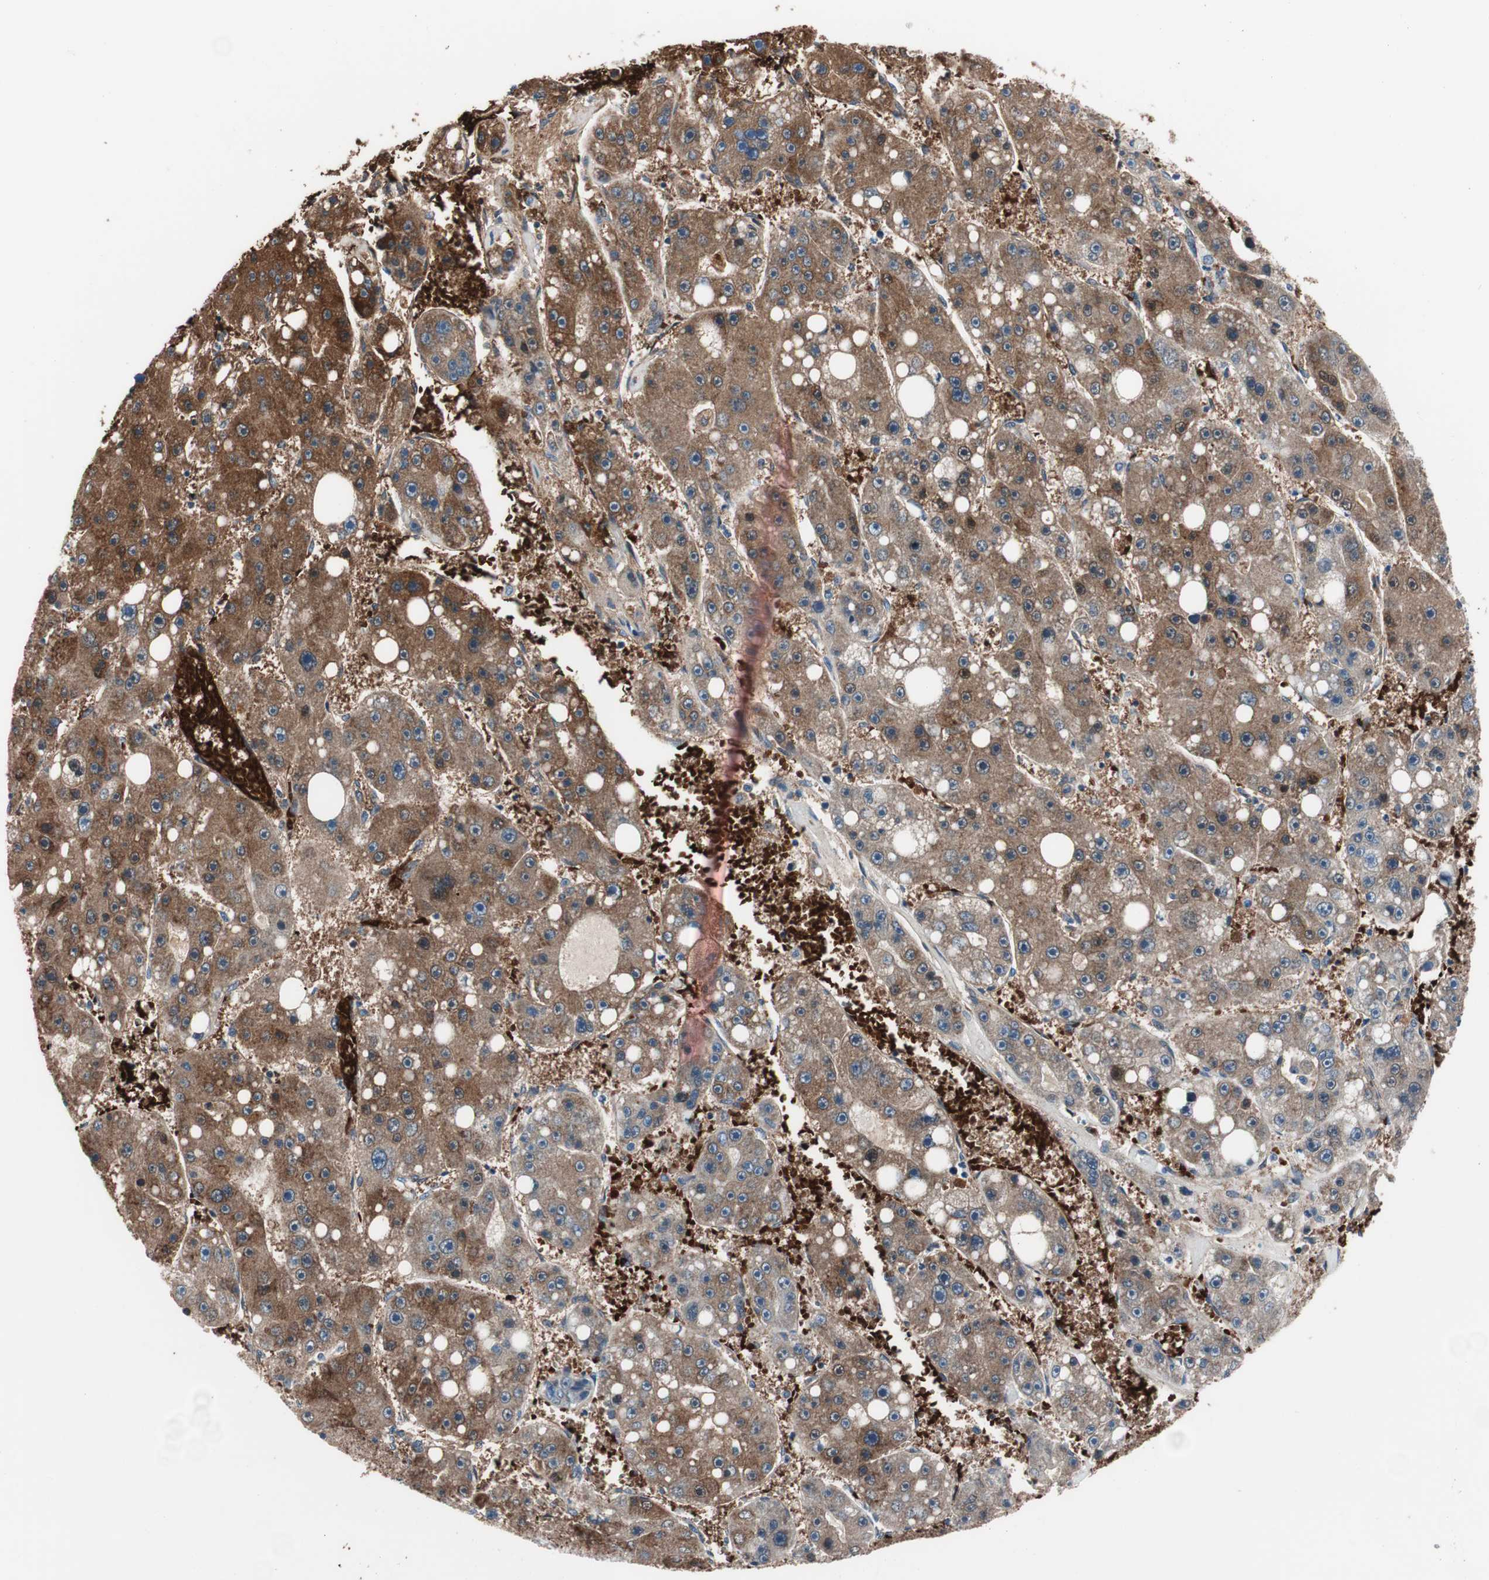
{"staining": {"intensity": "strong", "quantity": ">75%", "location": "cytoplasmic/membranous"}, "tissue": "liver cancer", "cell_type": "Tumor cells", "image_type": "cancer", "snomed": [{"axis": "morphology", "description": "Carcinoma, Hepatocellular, NOS"}, {"axis": "topography", "description": "Liver"}], "caption": "Hepatocellular carcinoma (liver) stained with IHC shows strong cytoplasmic/membranous expression in approximately >75% of tumor cells. The staining was performed using DAB, with brown indicating positive protein expression. Nuclei are stained blue with hematoxylin.", "gene": "PRDX2", "patient": {"sex": "female", "age": 61}}